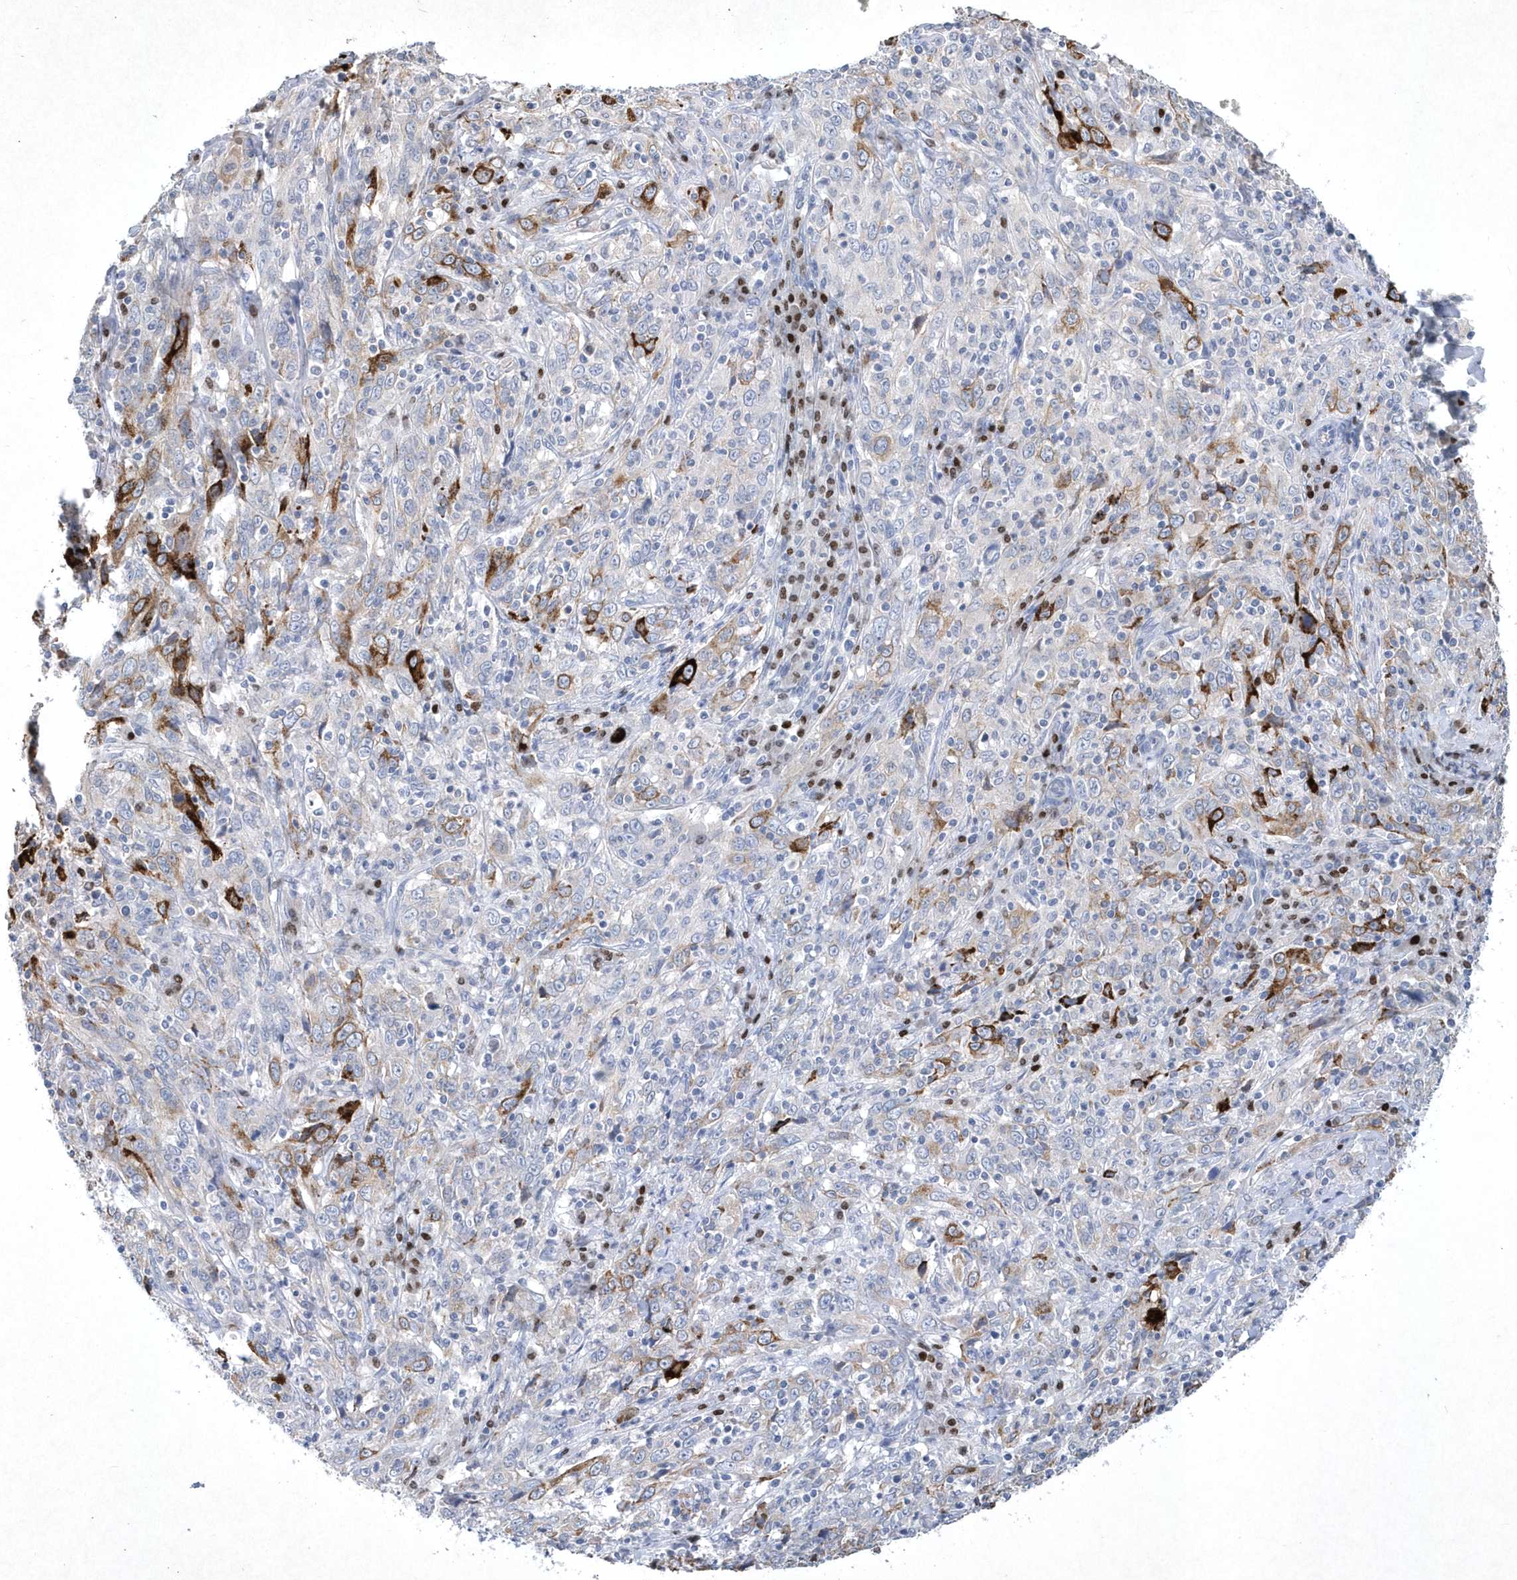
{"staining": {"intensity": "strong", "quantity": "<25%", "location": "cytoplasmic/membranous"}, "tissue": "cervical cancer", "cell_type": "Tumor cells", "image_type": "cancer", "snomed": [{"axis": "morphology", "description": "Squamous cell carcinoma, NOS"}, {"axis": "topography", "description": "Cervix"}], "caption": "IHC of squamous cell carcinoma (cervical) reveals medium levels of strong cytoplasmic/membranous staining in approximately <25% of tumor cells. Nuclei are stained in blue.", "gene": "BHLHA15", "patient": {"sex": "female", "age": 46}}